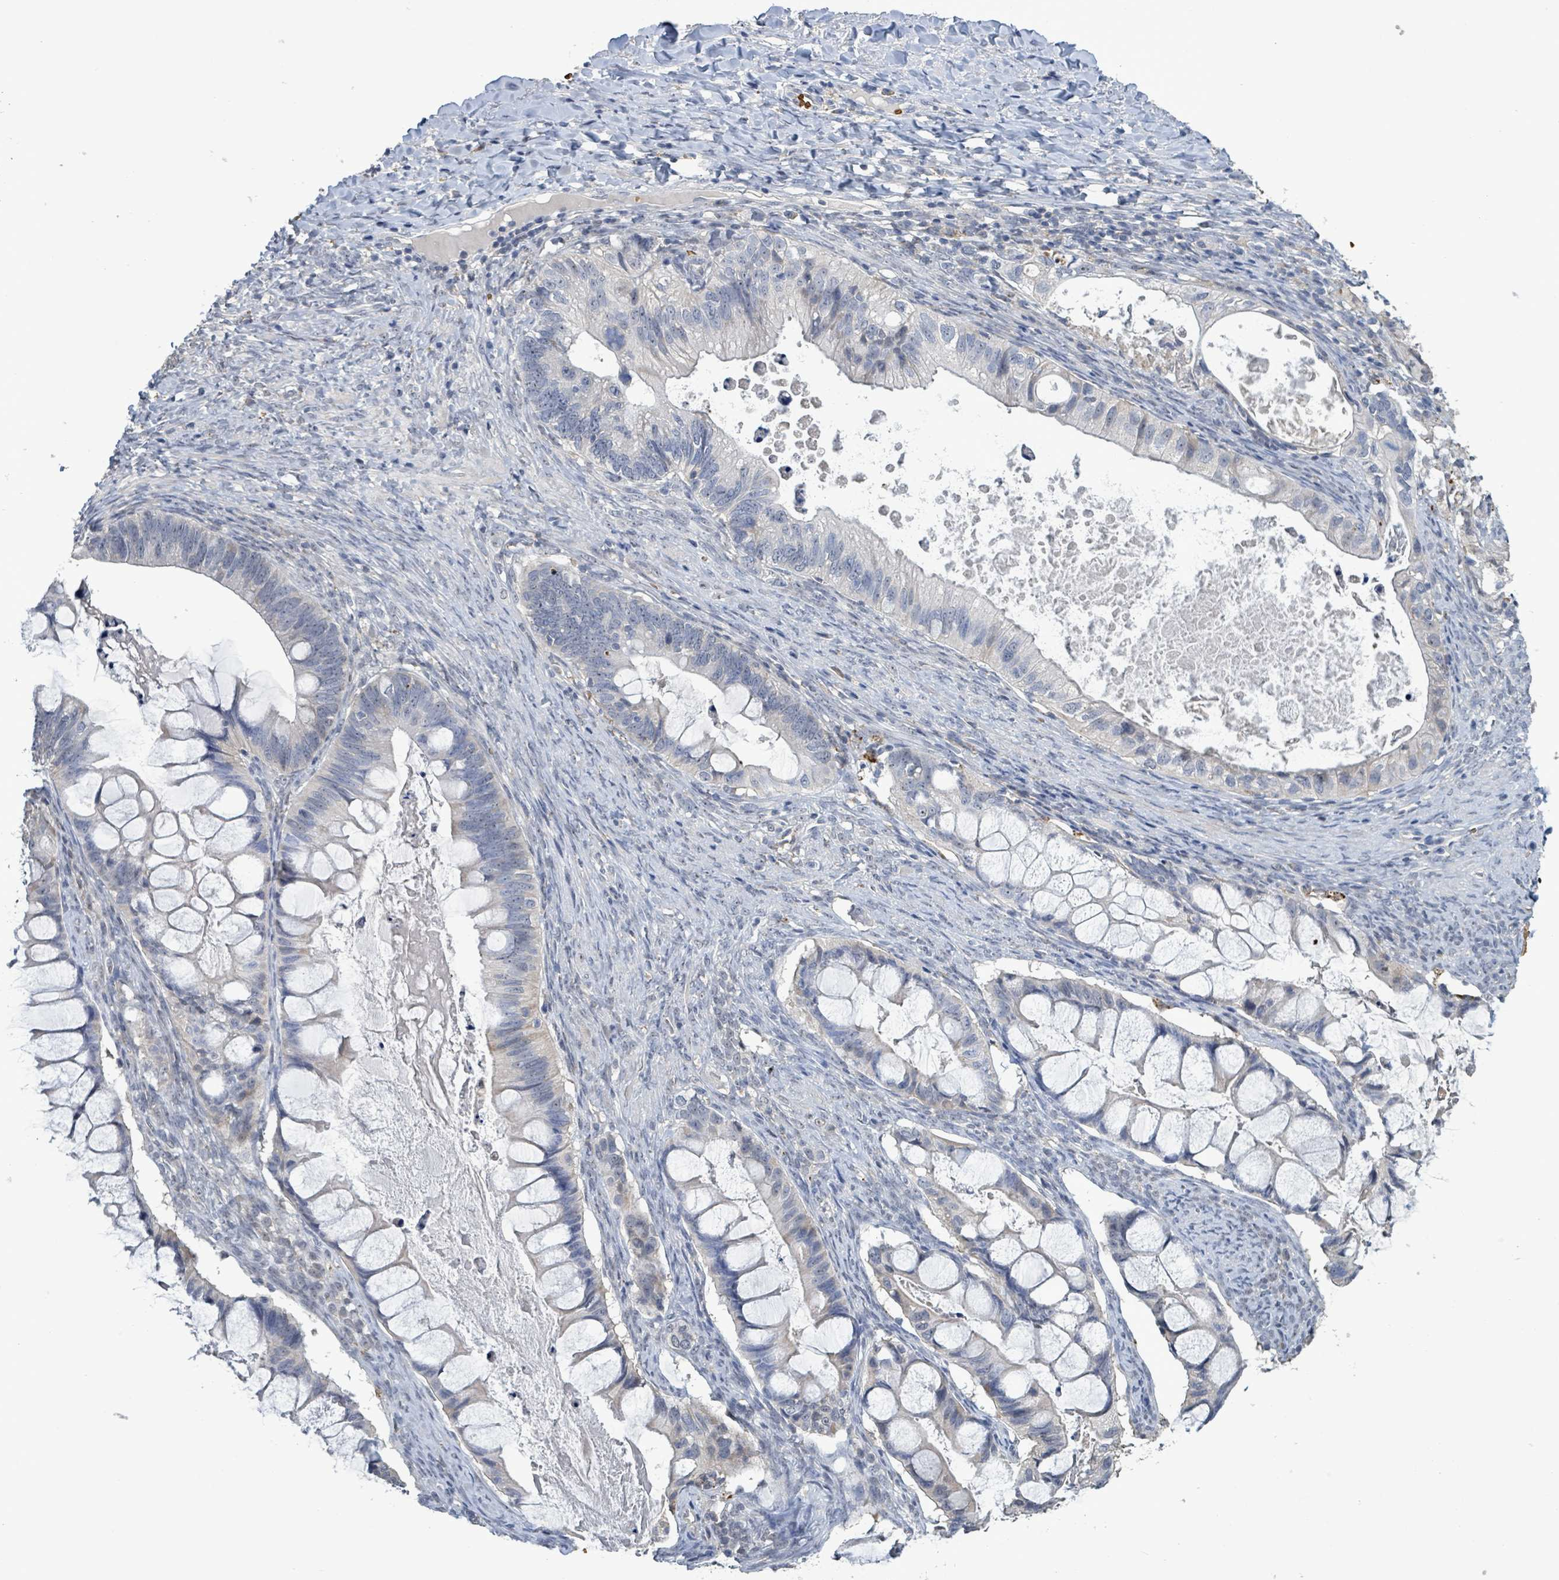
{"staining": {"intensity": "negative", "quantity": "none", "location": "none"}, "tissue": "ovarian cancer", "cell_type": "Tumor cells", "image_type": "cancer", "snomed": [{"axis": "morphology", "description": "Cystadenocarcinoma, mucinous, NOS"}, {"axis": "topography", "description": "Ovary"}], "caption": "Tumor cells show no significant expression in mucinous cystadenocarcinoma (ovarian). Nuclei are stained in blue.", "gene": "SEBOX", "patient": {"sex": "female", "age": 61}}